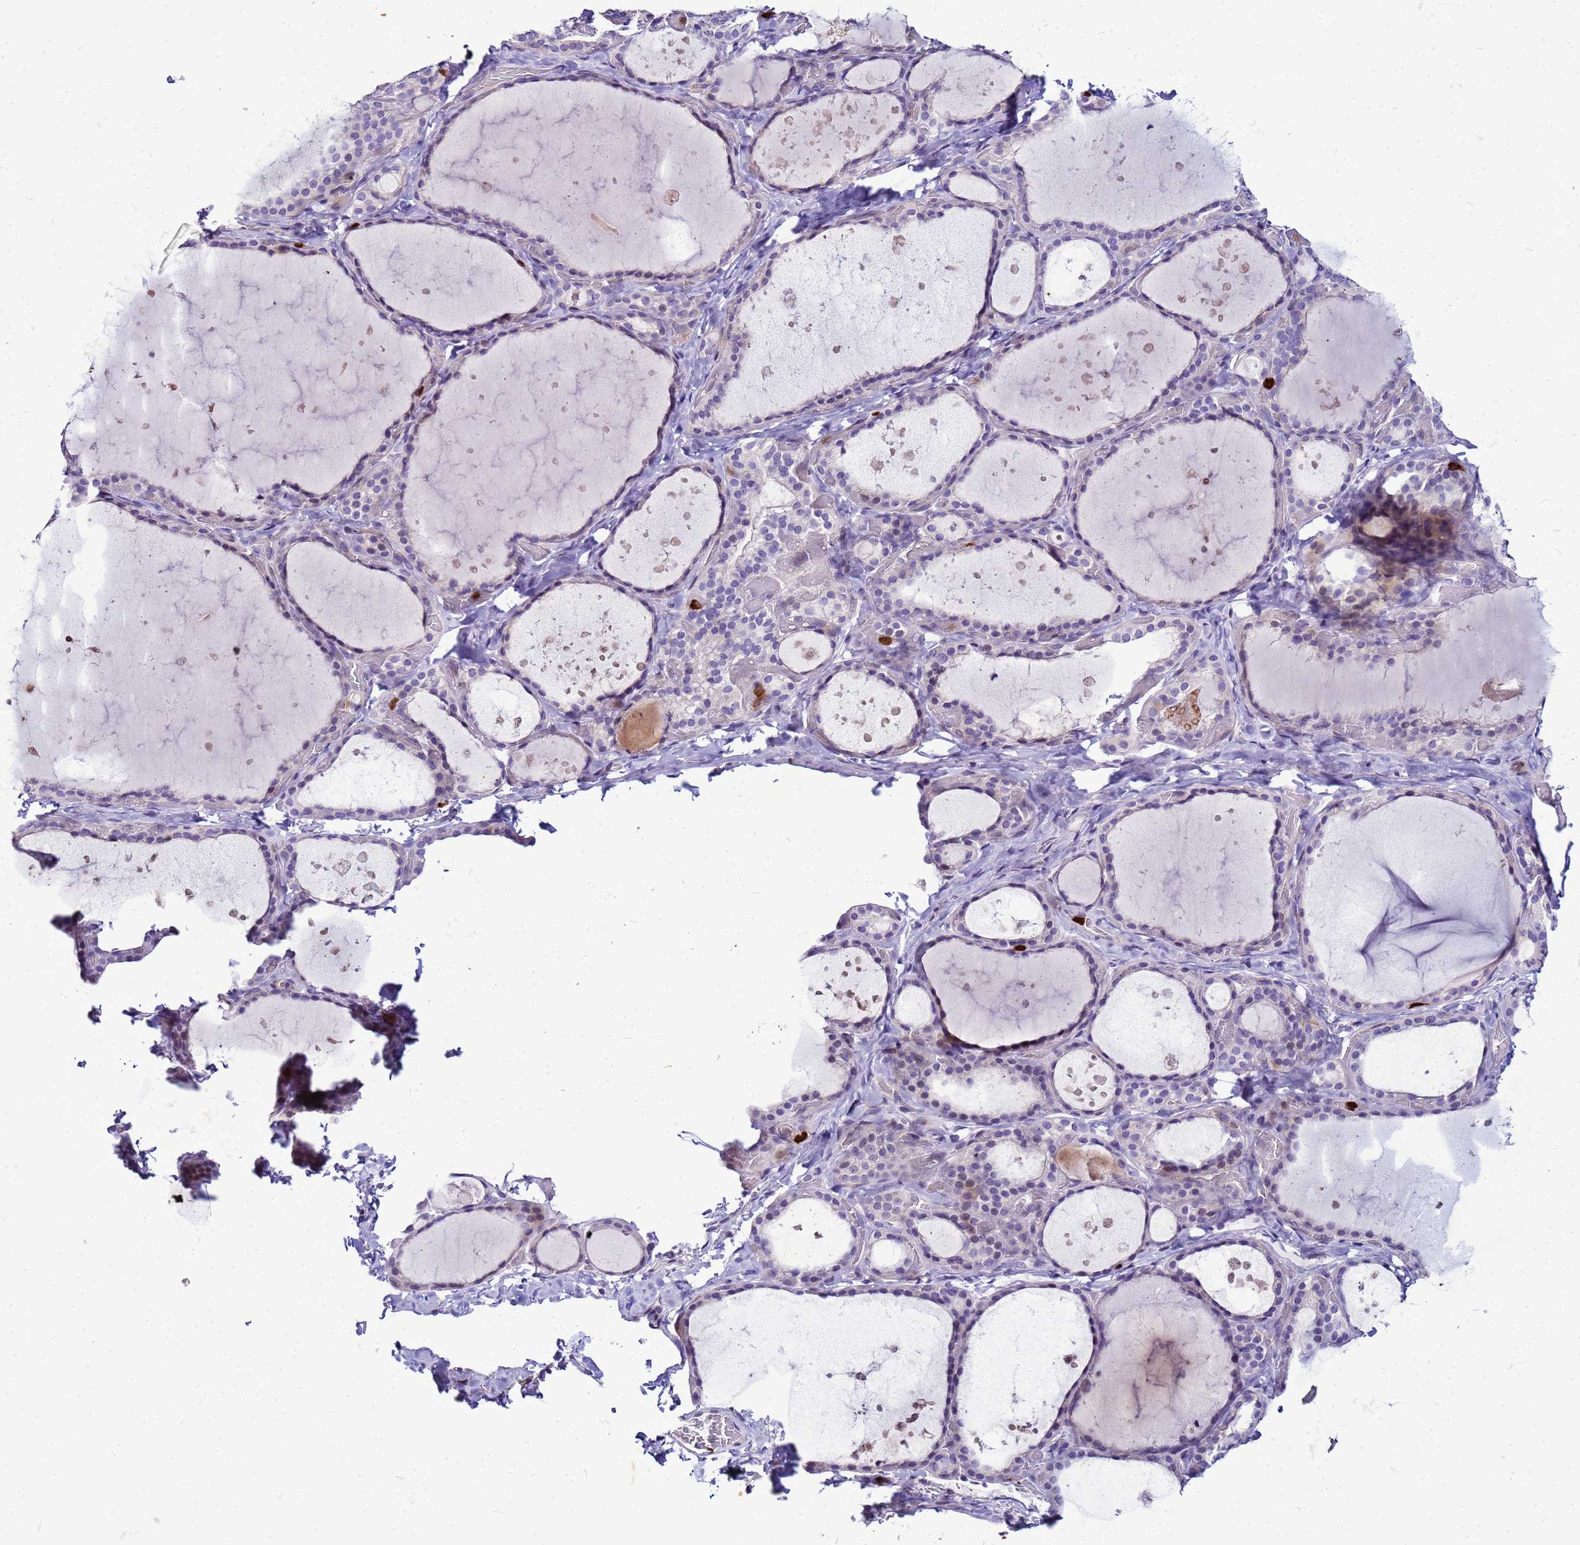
{"staining": {"intensity": "negative", "quantity": "none", "location": "none"}, "tissue": "thyroid gland", "cell_type": "Glandular cells", "image_type": "normal", "snomed": [{"axis": "morphology", "description": "Normal tissue, NOS"}, {"axis": "topography", "description": "Thyroid gland"}], "caption": "Immunohistochemistry of normal human thyroid gland displays no staining in glandular cells. (DAB (3,3'-diaminobenzidine) immunohistochemistry (IHC), high magnification).", "gene": "VPS4B", "patient": {"sex": "female", "age": 44}}